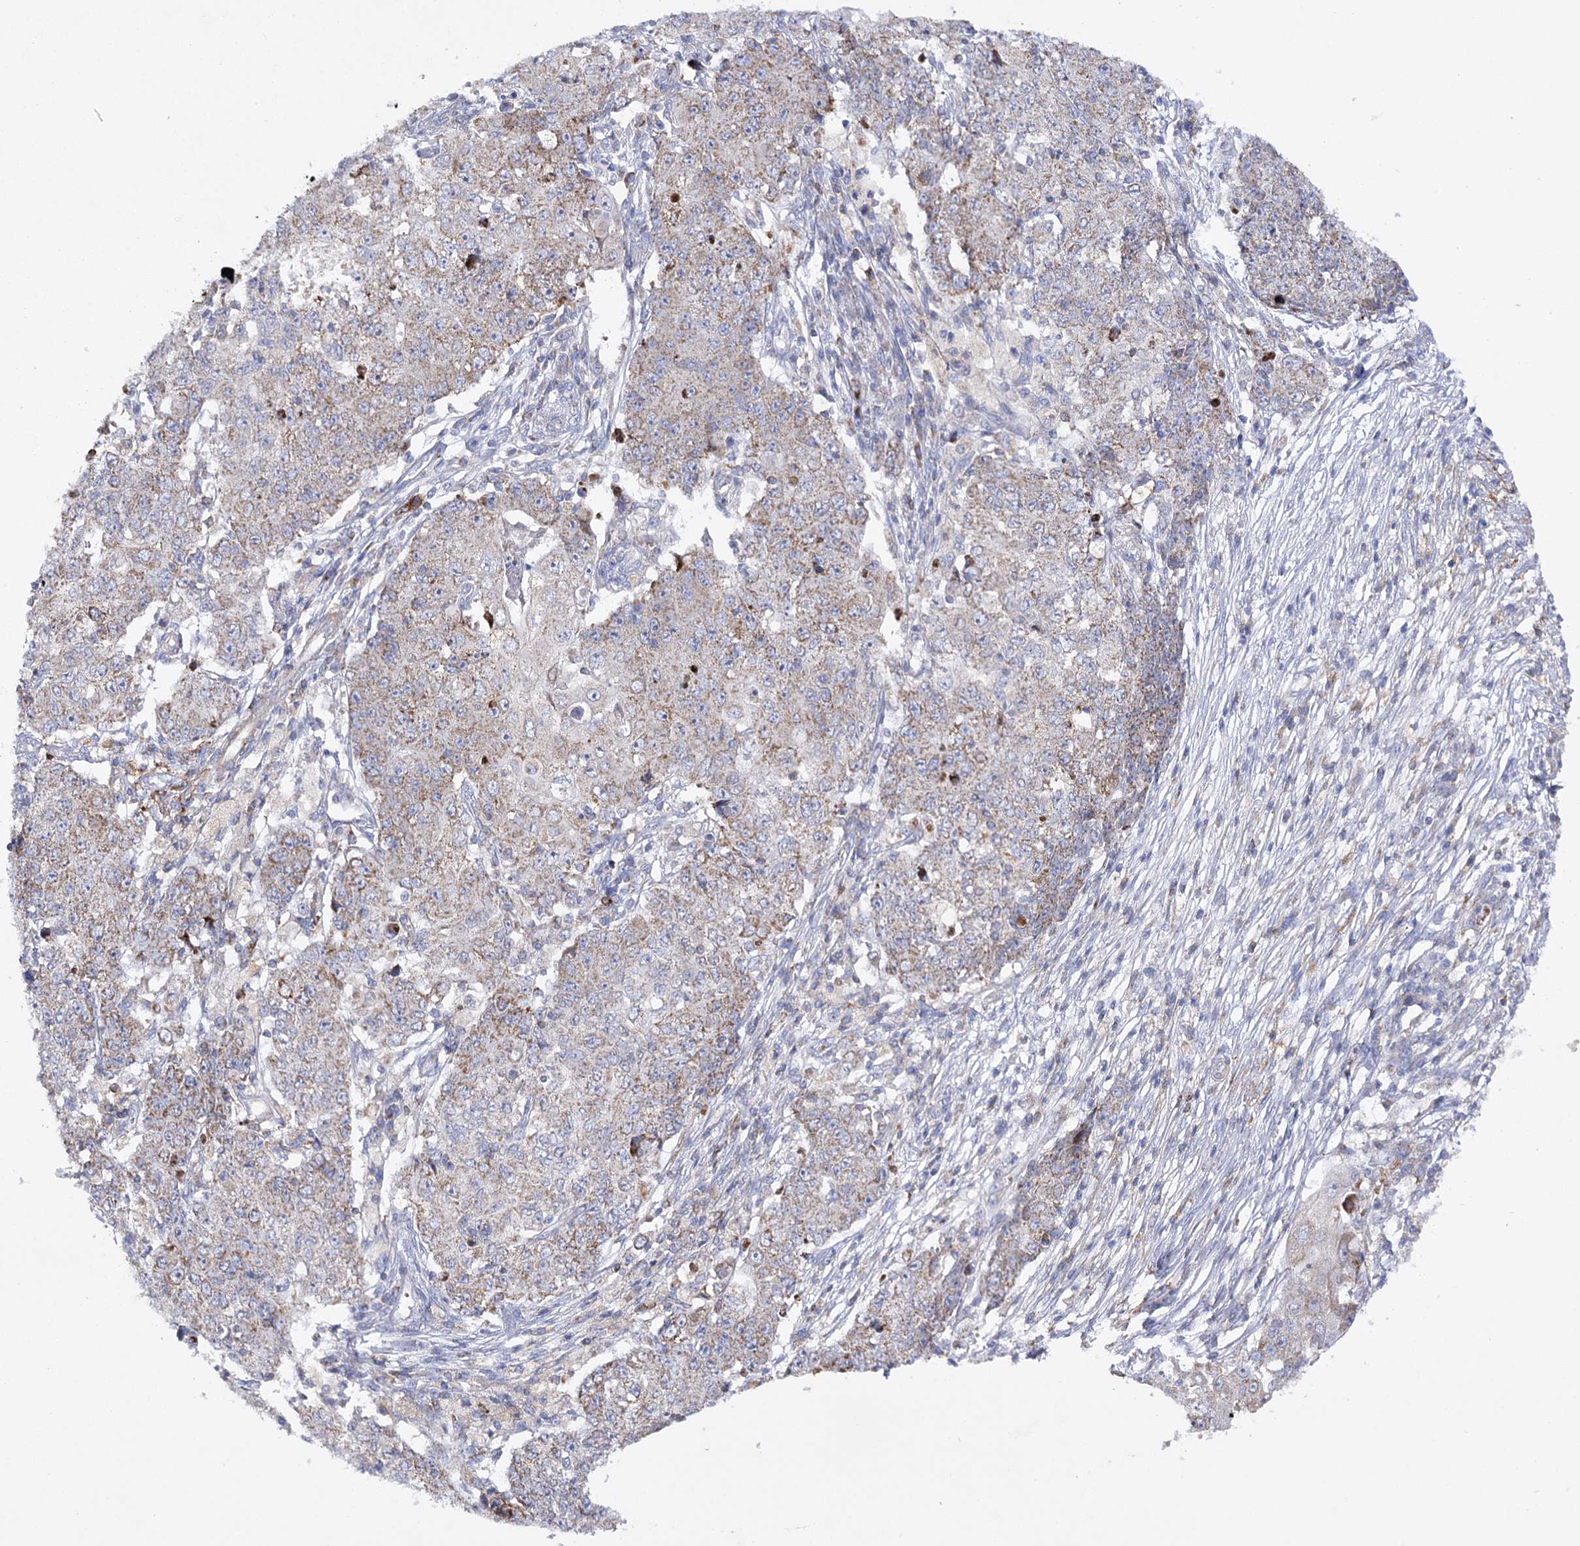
{"staining": {"intensity": "weak", "quantity": ">75%", "location": "cytoplasmic/membranous"}, "tissue": "ovarian cancer", "cell_type": "Tumor cells", "image_type": "cancer", "snomed": [{"axis": "morphology", "description": "Carcinoma, endometroid"}, {"axis": "topography", "description": "Ovary"}], "caption": "An image of ovarian endometroid carcinoma stained for a protein shows weak cytoplasmic/membranous brown staining in tumor cells.", "gene": "COX15", "patient": {"sex": "female", "age": 42}}